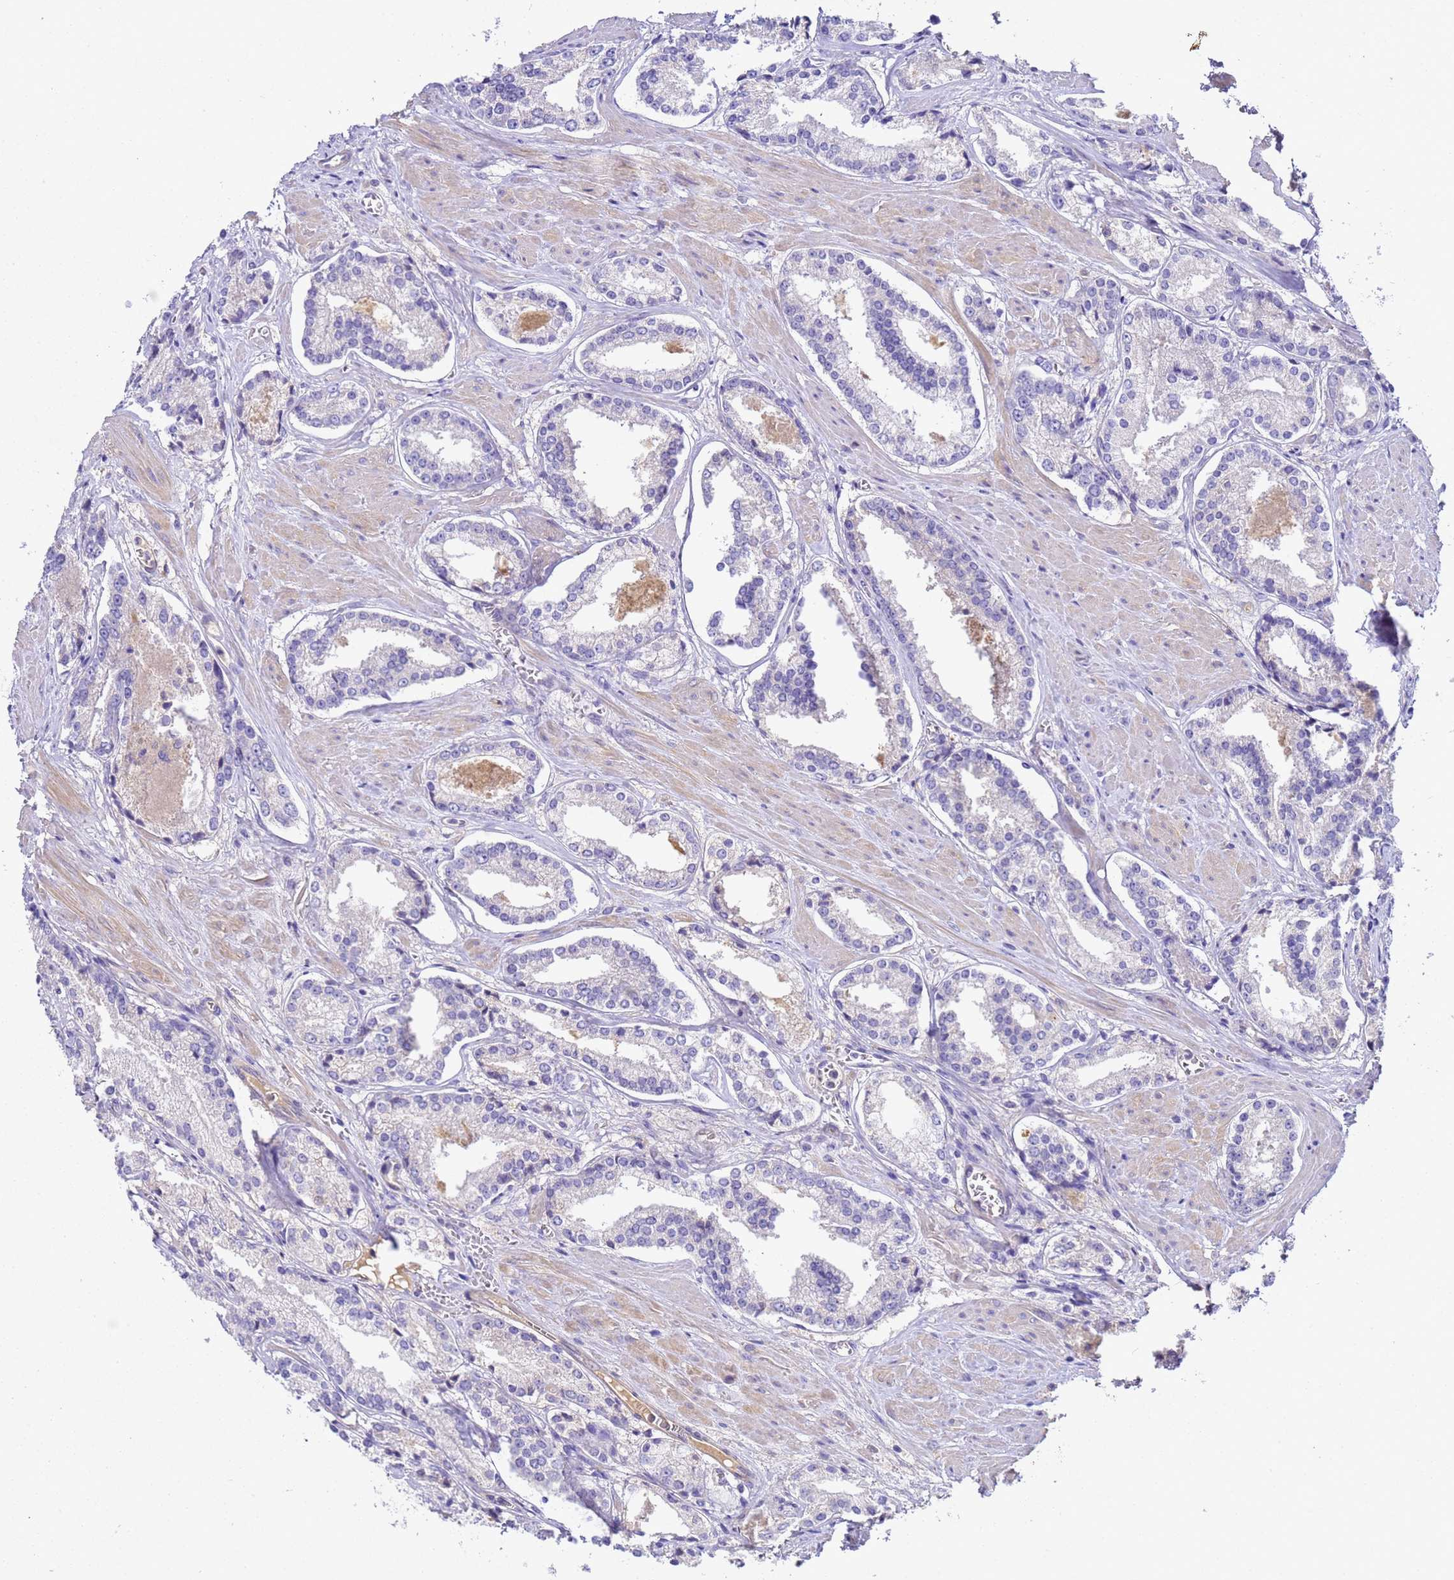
{"staining": {"intensity": "negative", "quantity": "none", "location": "none"}, "tissue": "prostate cancer", "cell_type": "Tumor cells", "image_type": "cancer", "snomed": [{"axis": "morphology", "description": "Adenocarcinoma, Low grade"}, {"axis": "topography", "description": "Prostate"}], "caption": "Tumor cells show no significant protein positivity in prostate cancer.", "gene": "TBCD", "patient": {"sex": "male", "age": 54}}